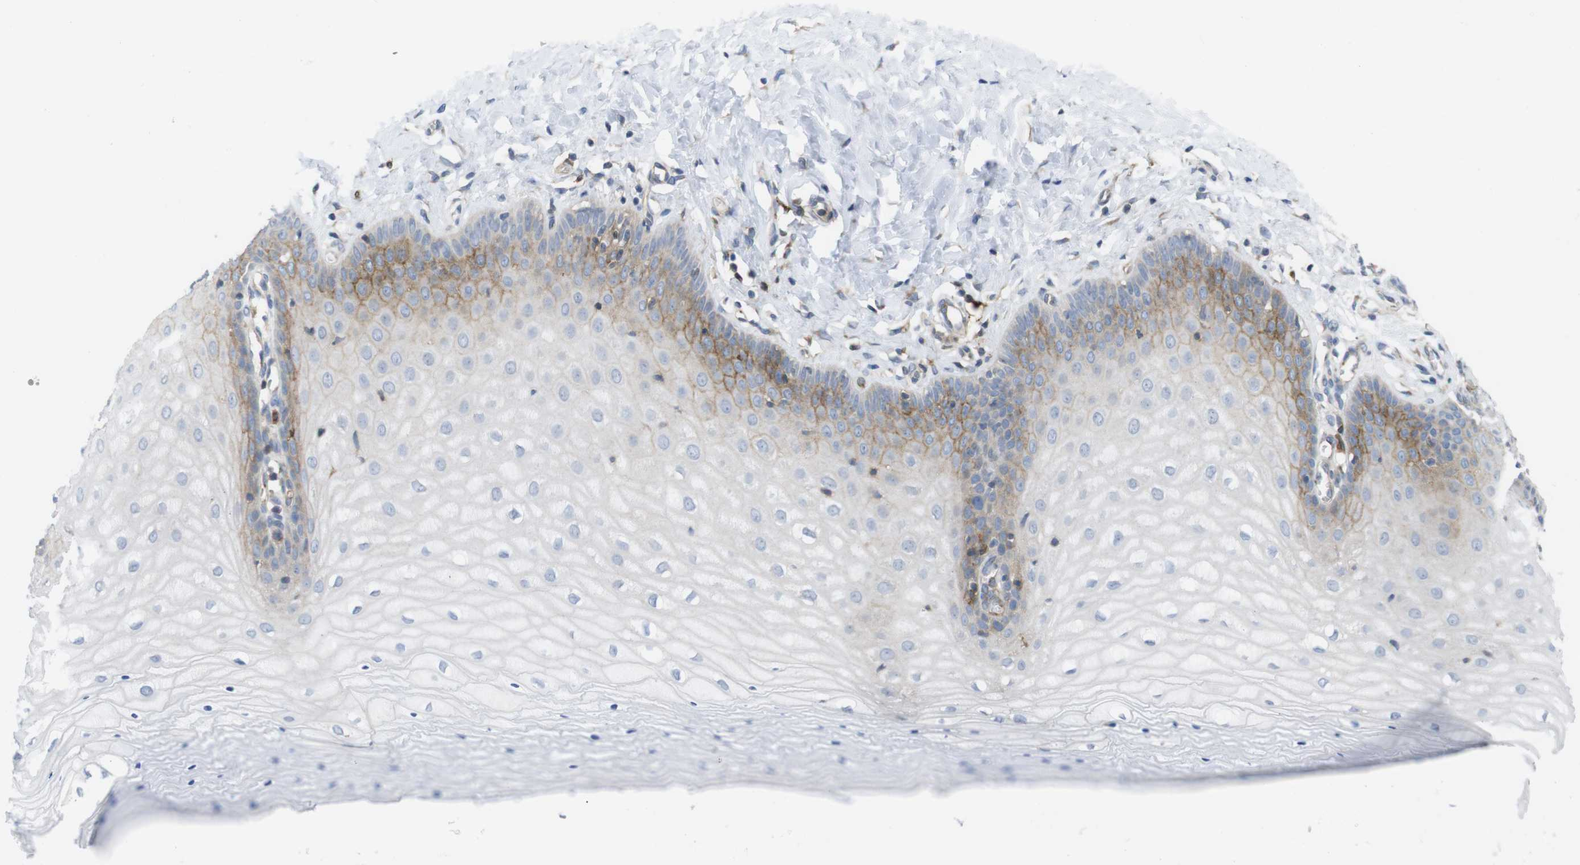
{"staining": {"intensity": "moderate", "quantity": "25%-75%", "location": "cytoplasmic/membranous"}, "tissue": "cervix", "cell_type": "Glandular cells", "image_type": "normal", "snomed": [{"axis": "morphology", "description": "Normal tissue, NOS"}, {"axis": "topography", "description": "Cervix"}], "caption": "An image of cervix stained for a protein displays moderate cytoplasmic/membranous brown staining in glandular cells. (DAB = brown stain, brightfield microscopy at high magnification).", "gene": "CCR6", "patient": {"sex": "female", "age": 55}}